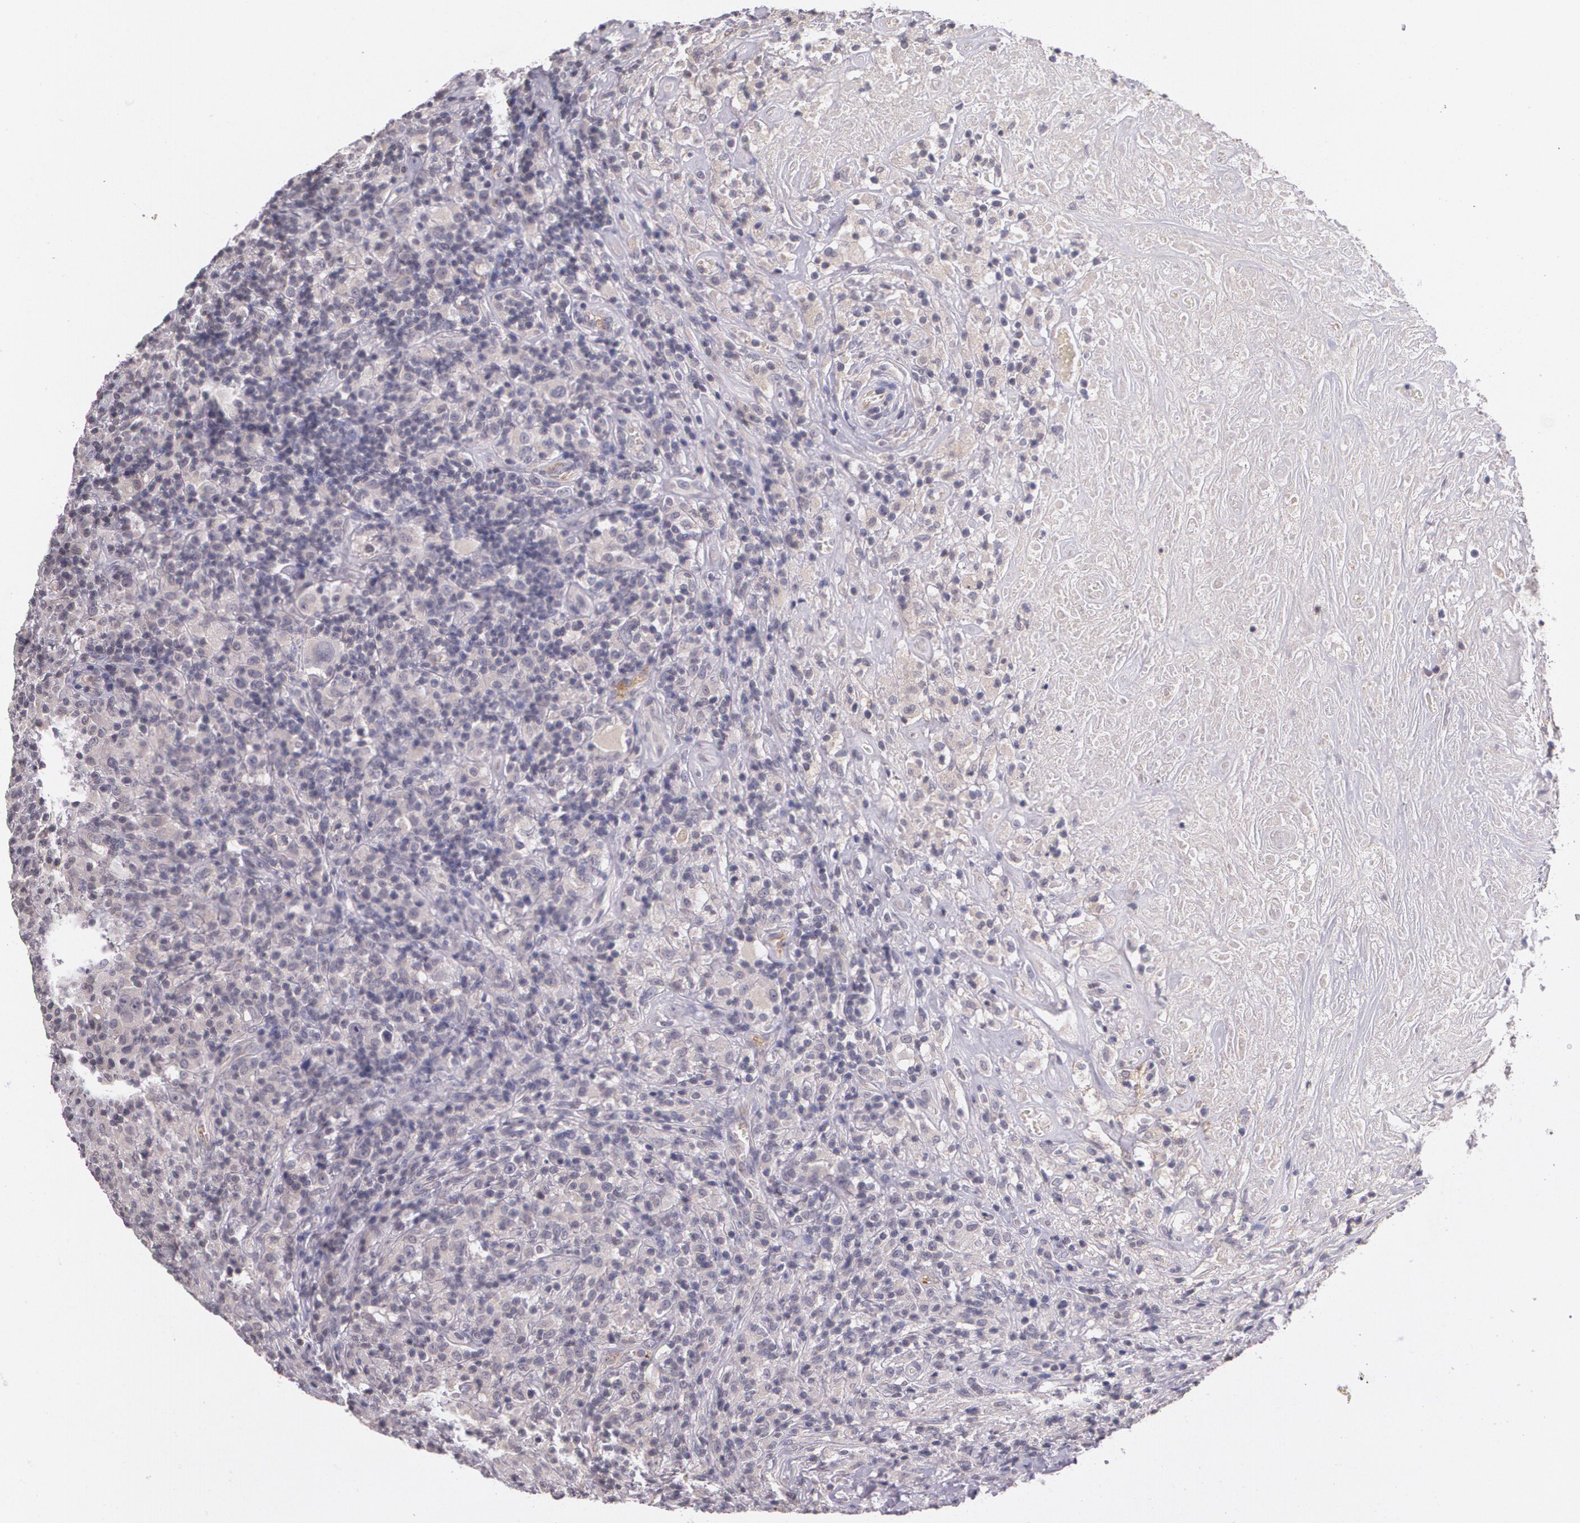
{"staining": {"intensity": "weak", "quantity": ">75%", "location": "cytoplasmic/membranous"}, "tissue": "lymphoma", "cell_type": "Tumor cells", "image_type": "cancer", "snomed": [{"axis": "morphology", "description": "Hodgkin's disease, NOS"}, {"axis": "topography", "description": "Lymph node"}], "caption": "Protein analysis of Hodgkin's disease tissue reveals weak cytoplasmic/membranous expression in approximately >75% of tumor cells. The staining was performed using DAB to visualize the protein expression in brown, while the nuclei were stained in blue with hematoxylin (Magnification: 20x).", "gene": "TM4SF1", "patient": {"sex": "male", "age": 46}}